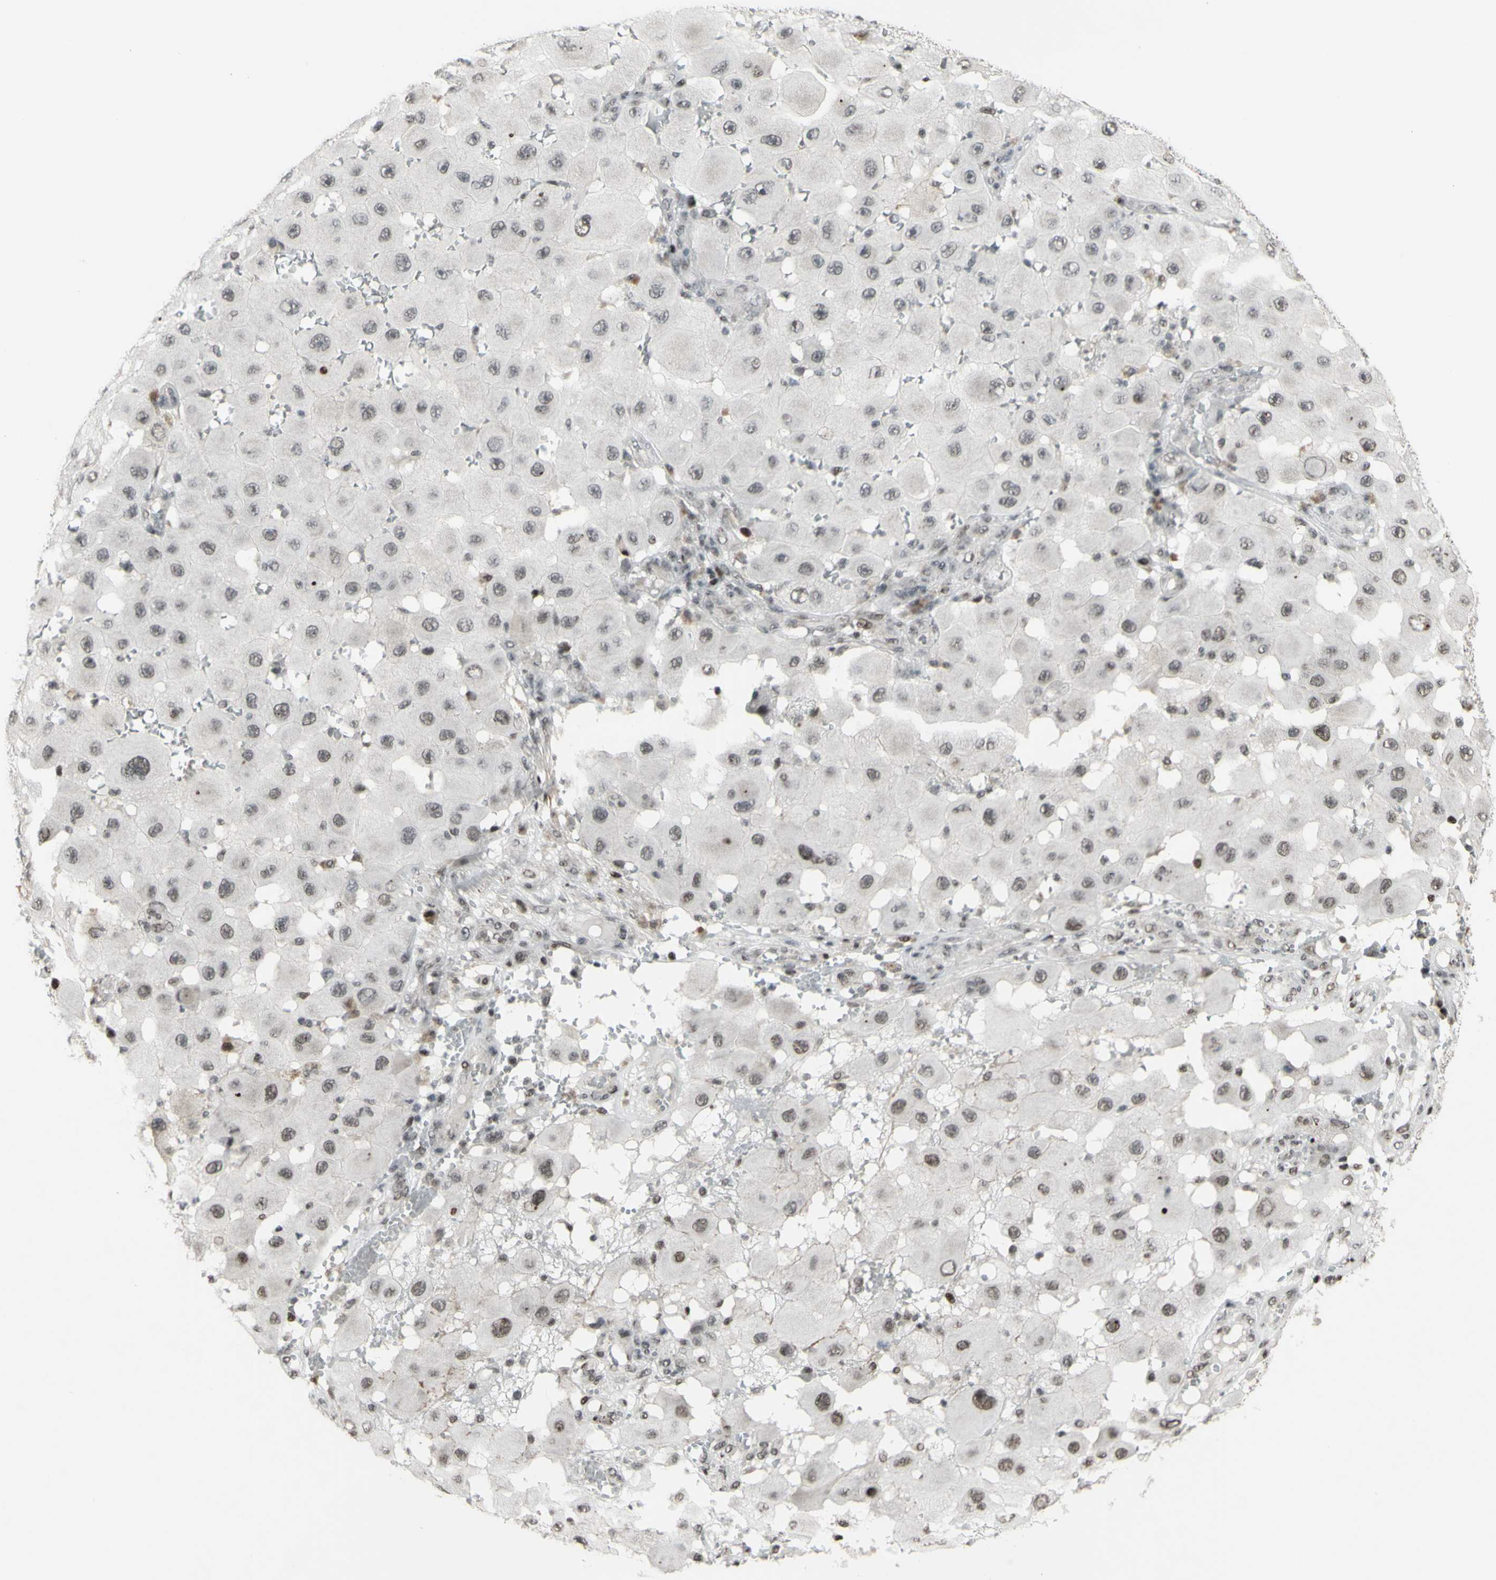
{"staining": {"intensity": "weak", "quantity": "25%-75%", "location": "nuclear"}, "tissue": "melanoma", "cell_type": "Tumor cells", "image_type": "cancer", "snomed": [{"axis": "morphology", "description": "Malignant melanoma, NOS"}, {"axis": "topography", "description": "Skin"}], "caption": "Immunohistochemistry image of neoplastic tissue: human malignant melanoma stained using immunohistochemistry shows low levels of weak protein expression localized specifically in the nuclear of tumor cells, appearing as a nuclear brown color.", "gene": "SUPT6H", "patient": {"sex": "female", "age": 81}}